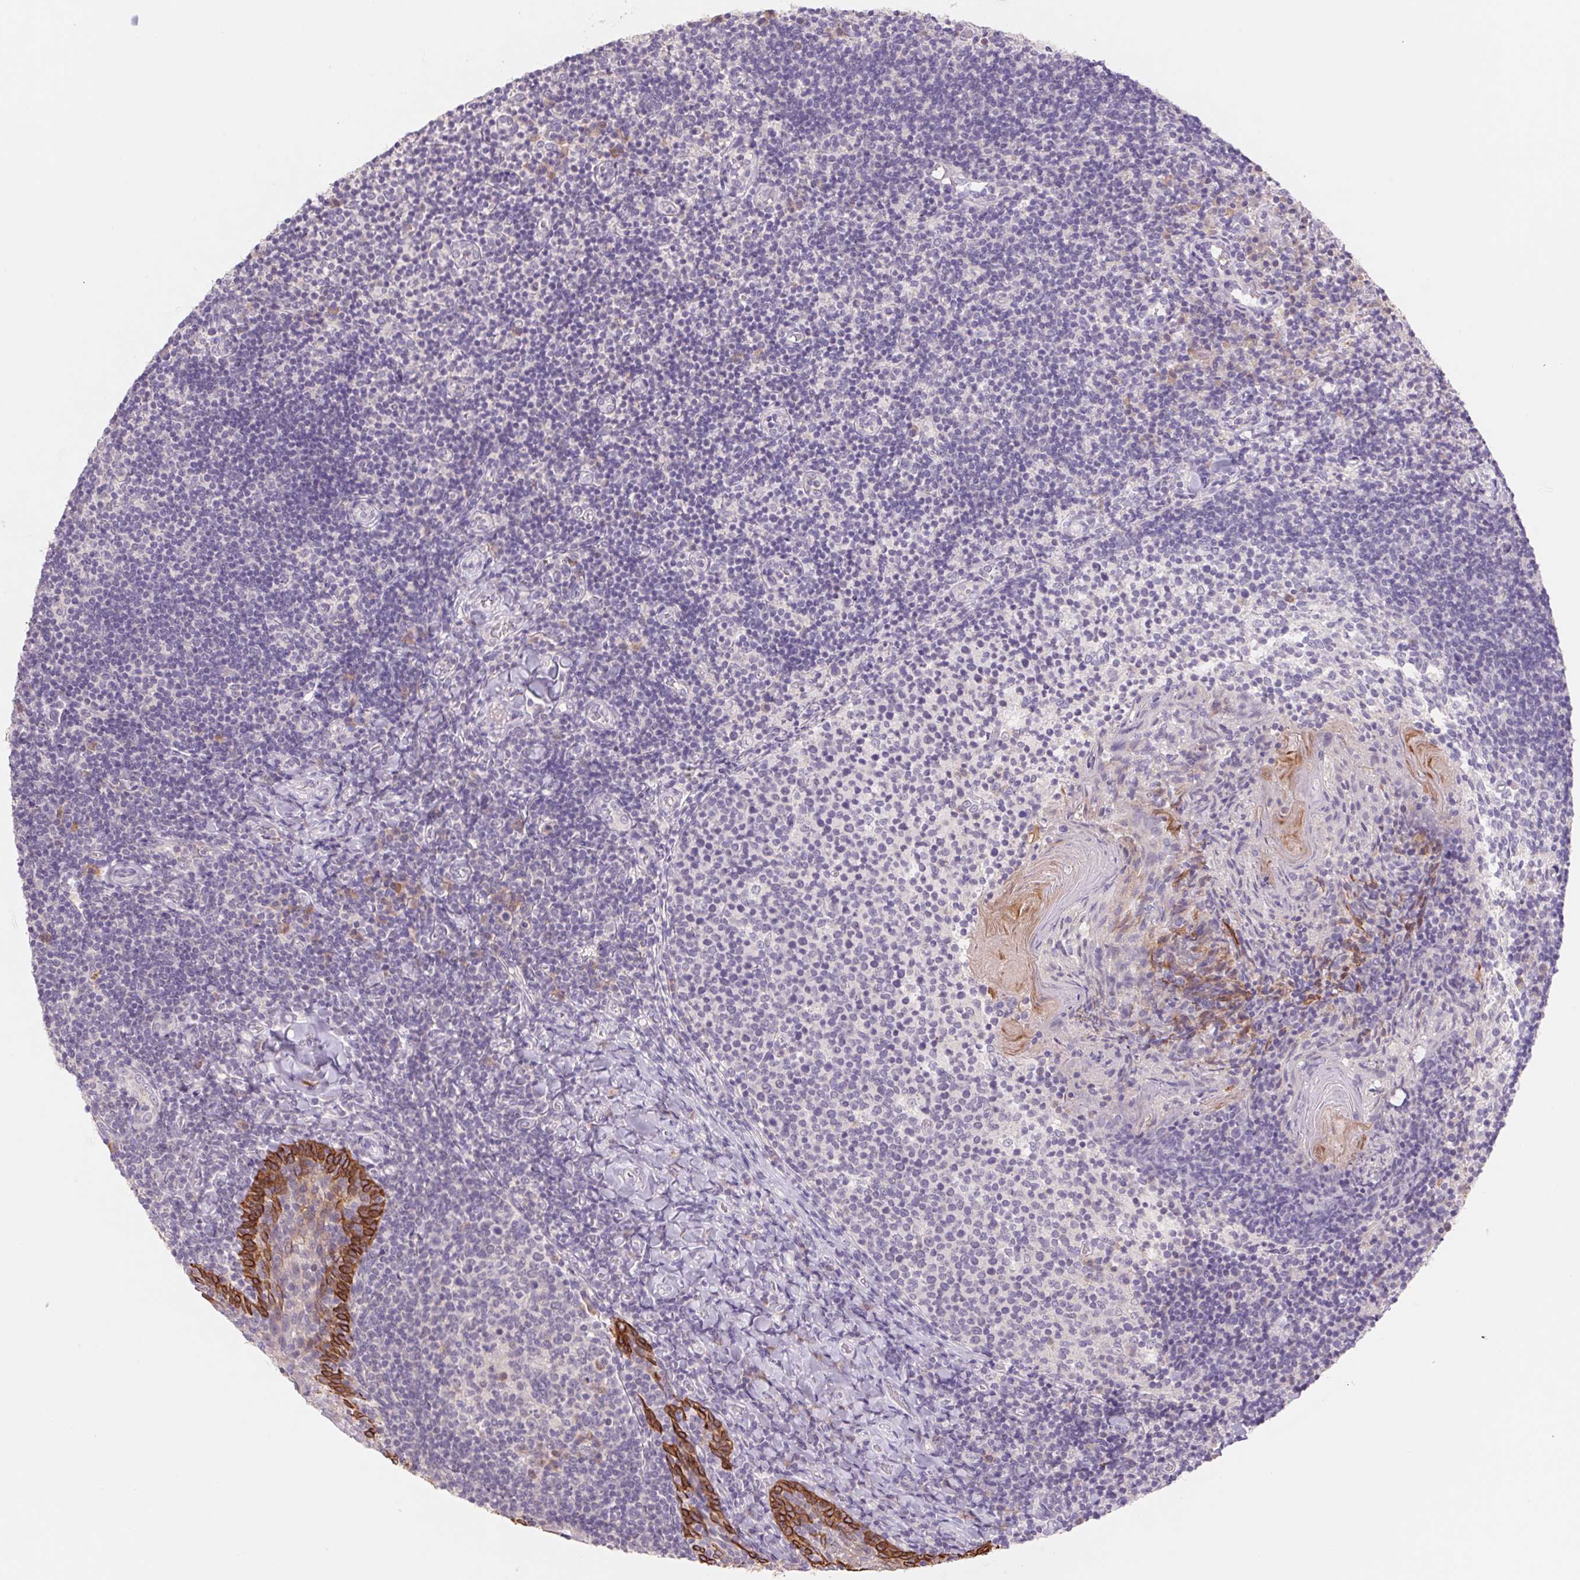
{"staining": {"intensity": "negative", "quantity": "none", "location": "none"}, "tissue": "tonsil", "cell_type": "Germinal center cells", "image_type": "normal", "snomed": [{"axis": "morphology", "description": "Normal tissue, NOS"}, {"axis": "topography", "description": "Tonsil"}], "caption": "Micrograph shows no significant protein staining in germinal center cells of unremarkable tonsil. The staining is performed using DAB brown chromogen with nuclei counter-stained in using hematoxylin.", "gene": "PNMA8B", "patient": {"sex": "female", "age": 10}}